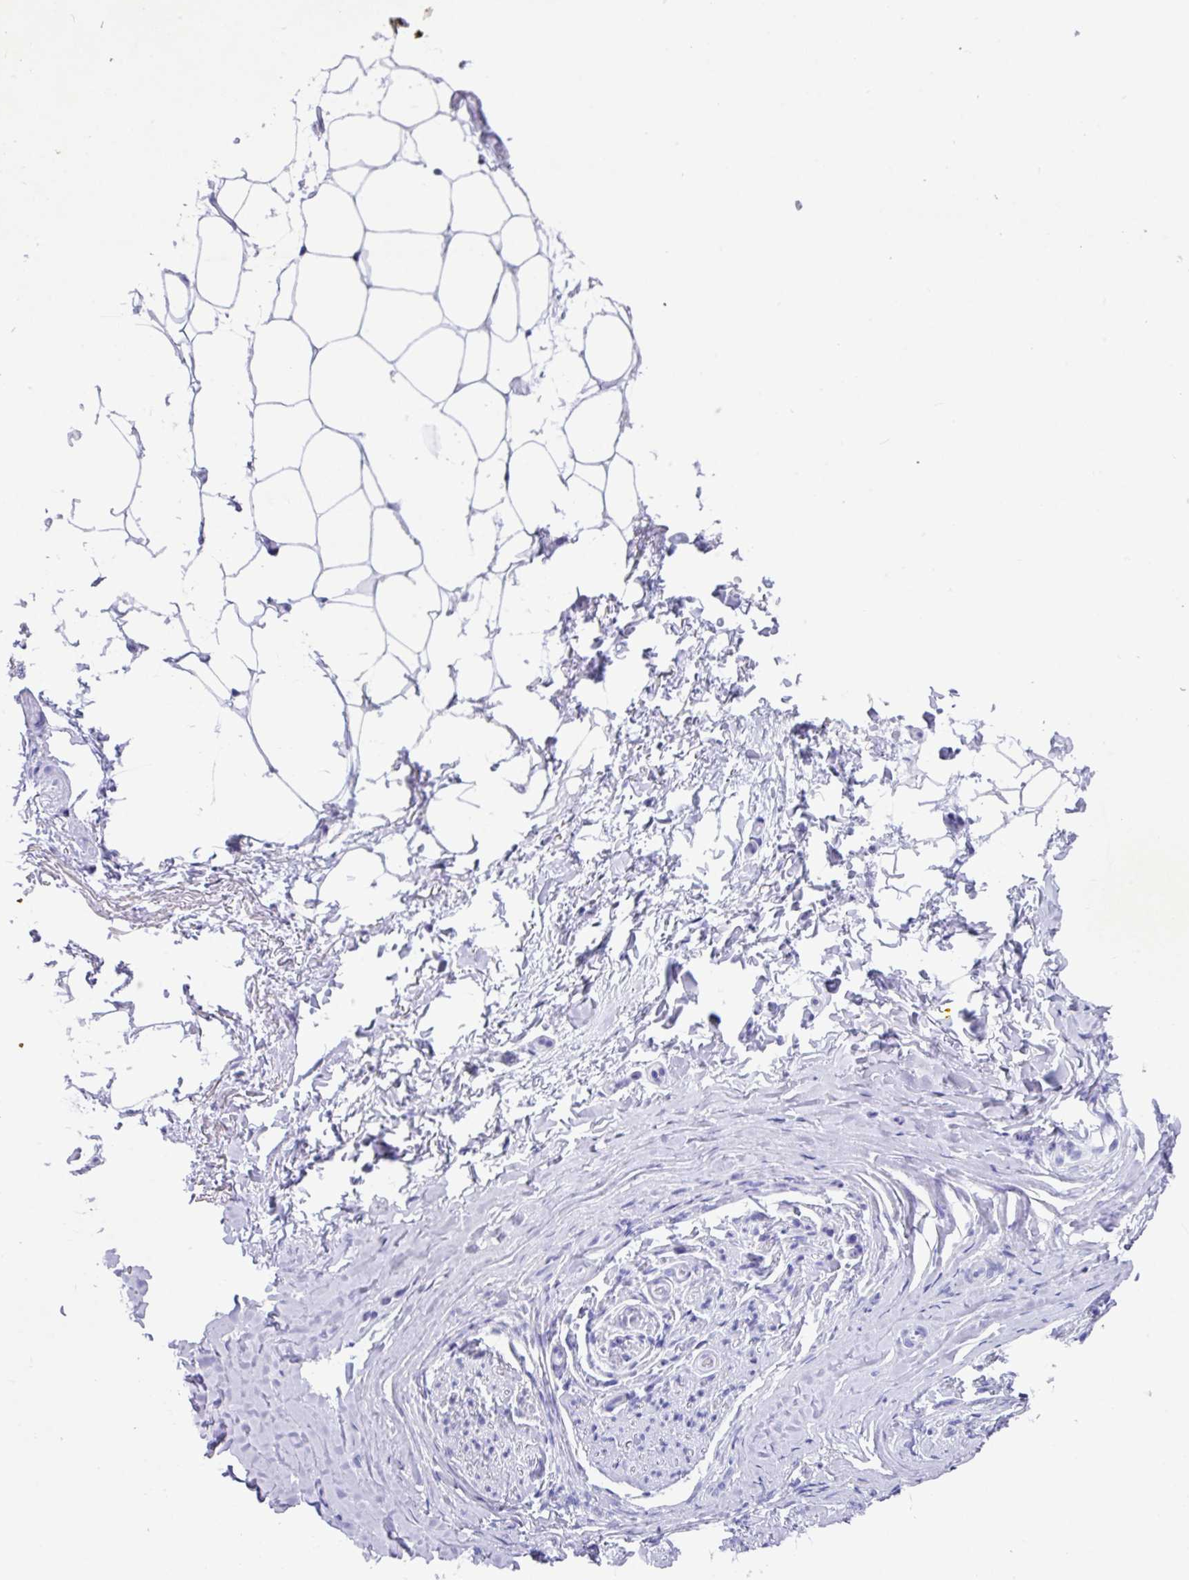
{"staining": {"intensity": "negative", "quantity": "none", "location": "none"}, "tissue": "adipose tissue", "cell_type": "Adipocytes", "image_type": "normal", "snomed": [{"axis": "morphology", "description": "Normal tissue, NOS"}, {"axis": "topography", "description": "Peripheral nerve tissue"}], "caption": "A photomicrograph of human adipose tissue is negative for staining in adipocytes. (Brightfield microscopy of DAB (3,3'-diaminobenzidine) immunohistochemistry at high magnification).", "gene": "ZNF524", "patient": {"sex": "female", "age": 61}}